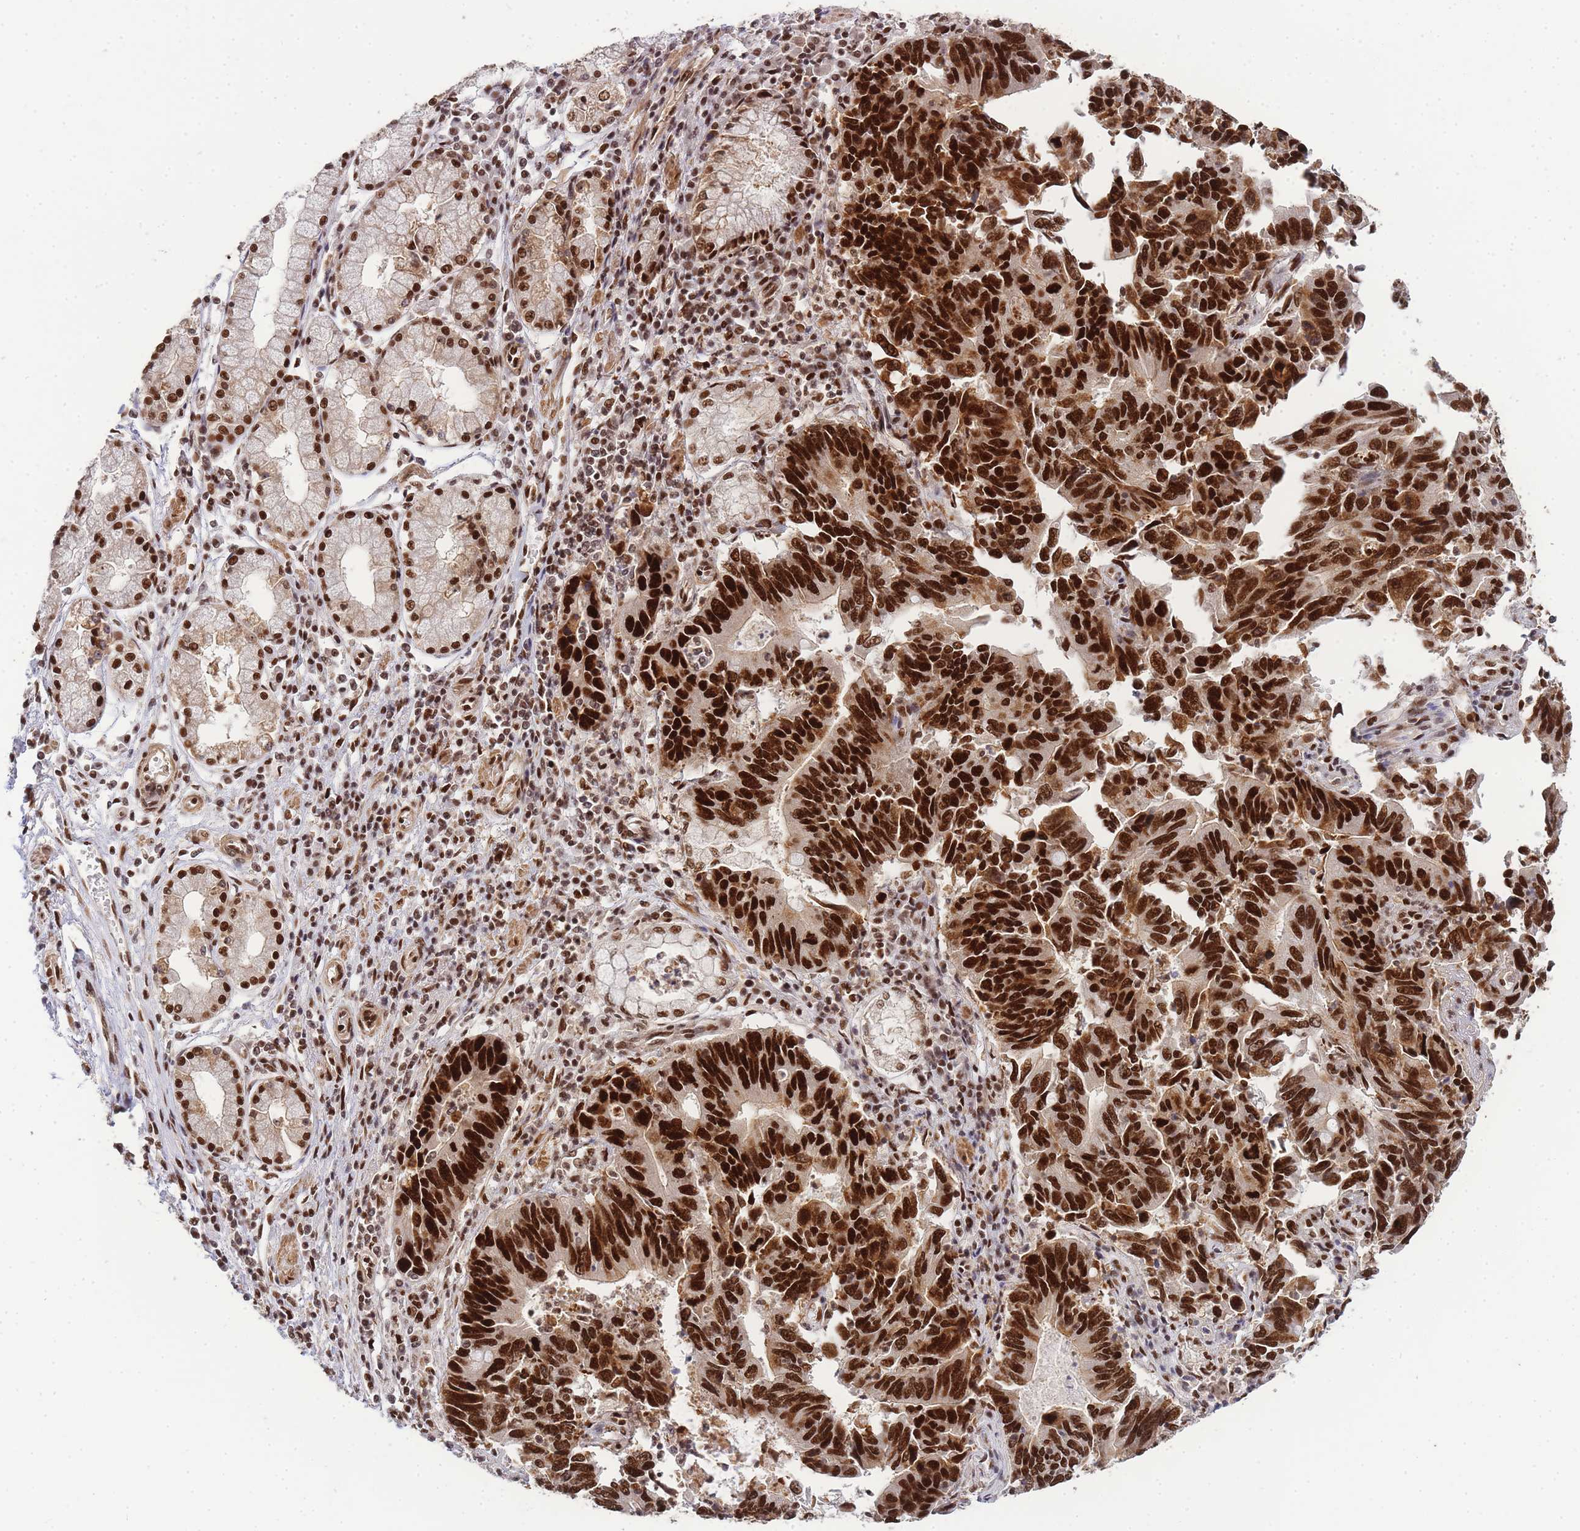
{"staining": {"intensity": "strong", "quantity": ">75%", "location": "nuclear"}, "tissue": "stomach cancer", "cell_type": "Tumor cells", "image_type": "cancer", "snomed": [{"axis": "morphology", "description": "Adenocarcinoma, NOS"}, {"axis": "topography", "description": "Stomach"}], "caption": "About >75% of tumor cells in human stomach cancer (adenocarcinoma) exhibit strong nuclear protein positivity as visualized by brown immunohistochemical staining.", "gene": "PRKDC", "patient": {"sex": "male", "age": 59}}